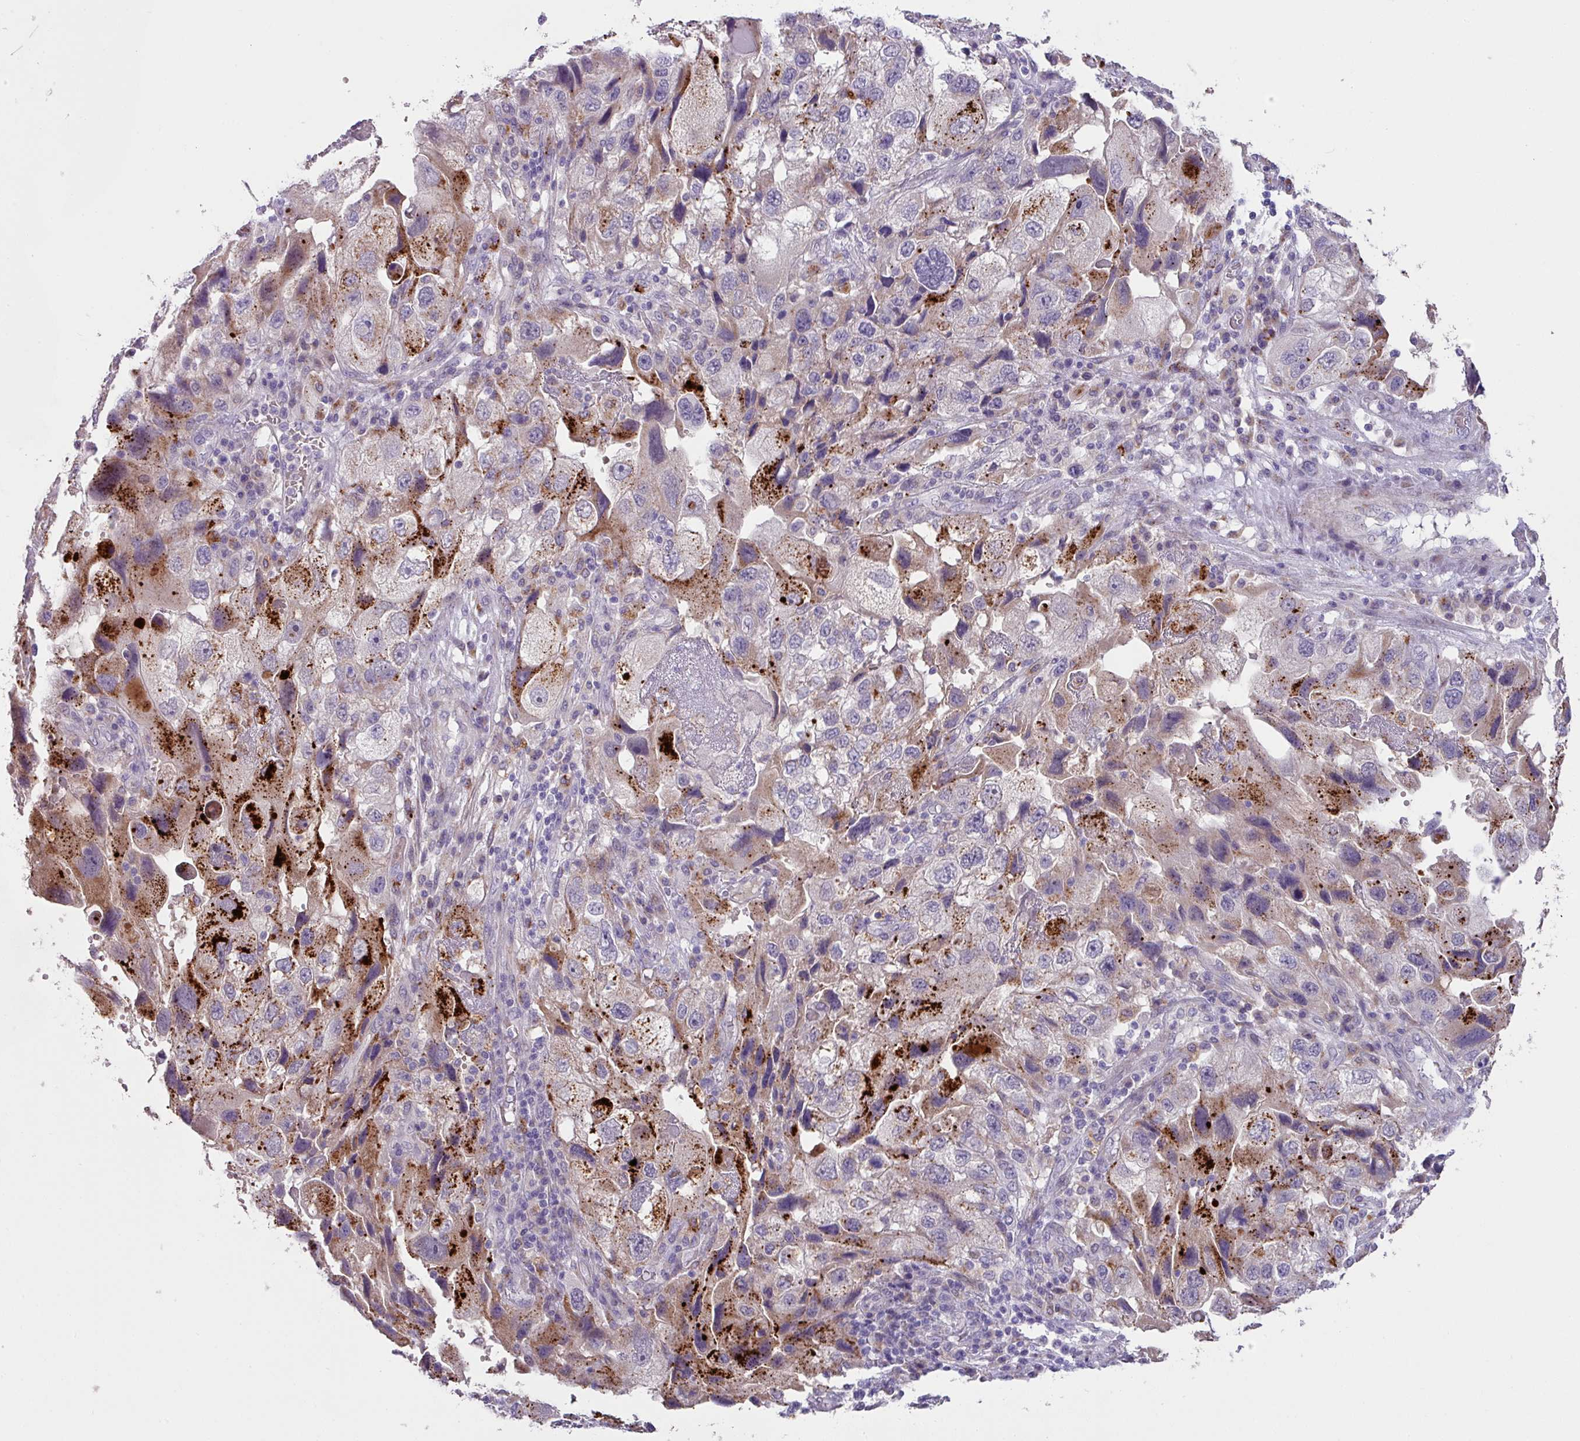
{"staining": {"intensity": "strong", "quantity": "<25%", "location": "cytoplasmic/membranous"}, "tissue": "endometrial cancer", "cell_type": "Tumor cells", "image_type": "cancer", "snomed": [{"axis": "morphology", "description": "Adenocarcinoma, NOS"}, {"axis": "topography", "description": "Endometrium"}], "caption": "IHC micrograph of neoplastic tissue: adenocarcinoma (endometrial) stained using immunohistochemistry displays medium levels of strong protein expression localized specifically in the cytoplasmic/membranous of tumor cells, appearing as a cytoplasmic/membranous brown color.", "gene": "PLEKHH3", "patient": {"sex": "female", "age": 49}}